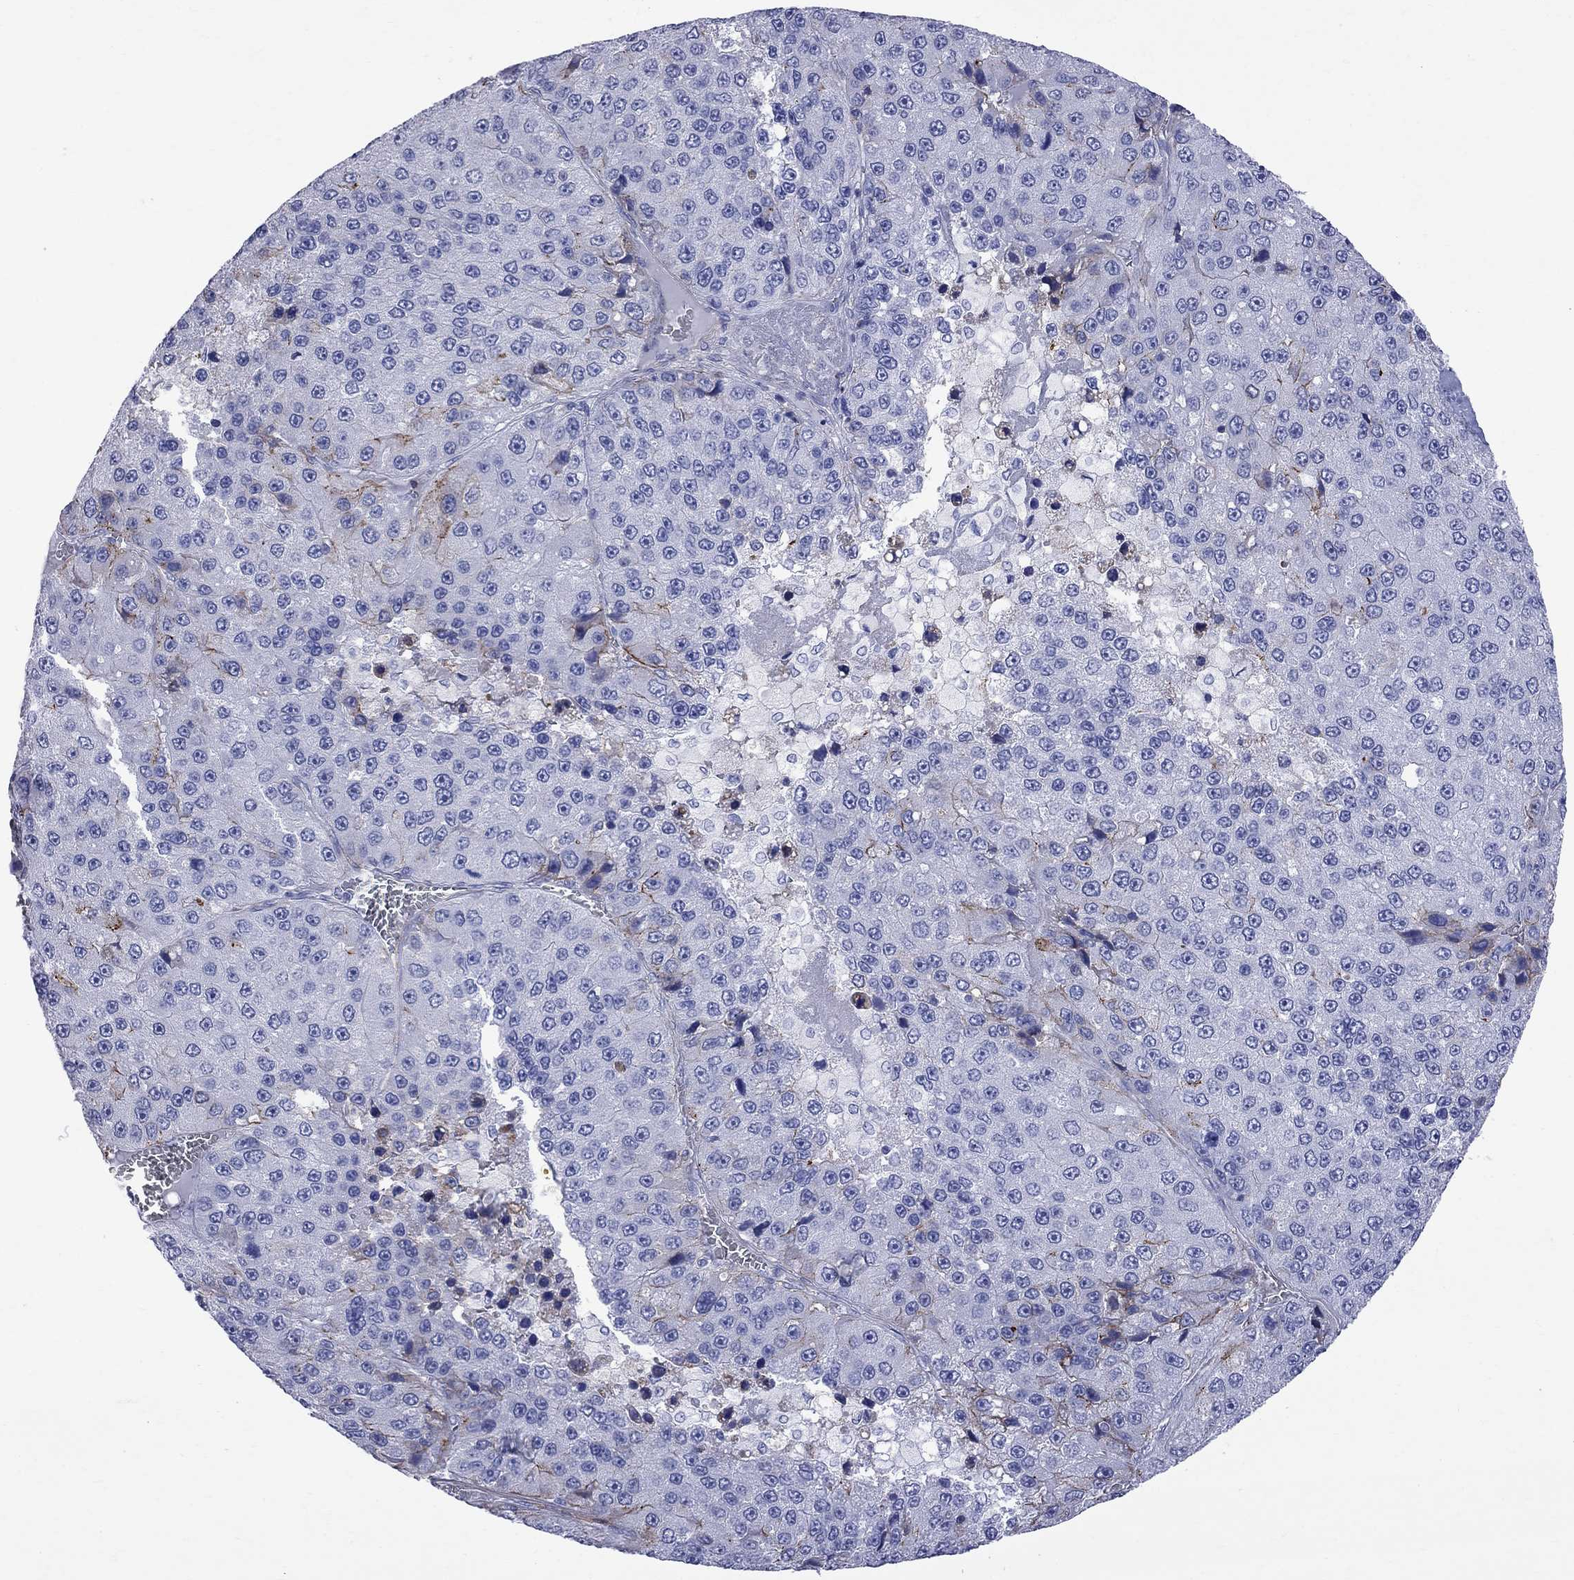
{"staining": {"intensity": "negative", "quantity": "none", "location": "none"}, "tissue": "liver cancer", "cell_type": "Tumor cells", "image_type": "cancer", "snomed": [{"axis": "morphology", "description": "Carcinoma, Hepatocellular, NOS"}, {"axis": "topography", "description": "Liver"}], "caption": "Liver cancer (hepatocellular carcinoma) was stained to show a protein in brown. There is no significant staining in tumor cells.", "gene": "S100A3", "patient": {"sex": "female", "age": 73}}